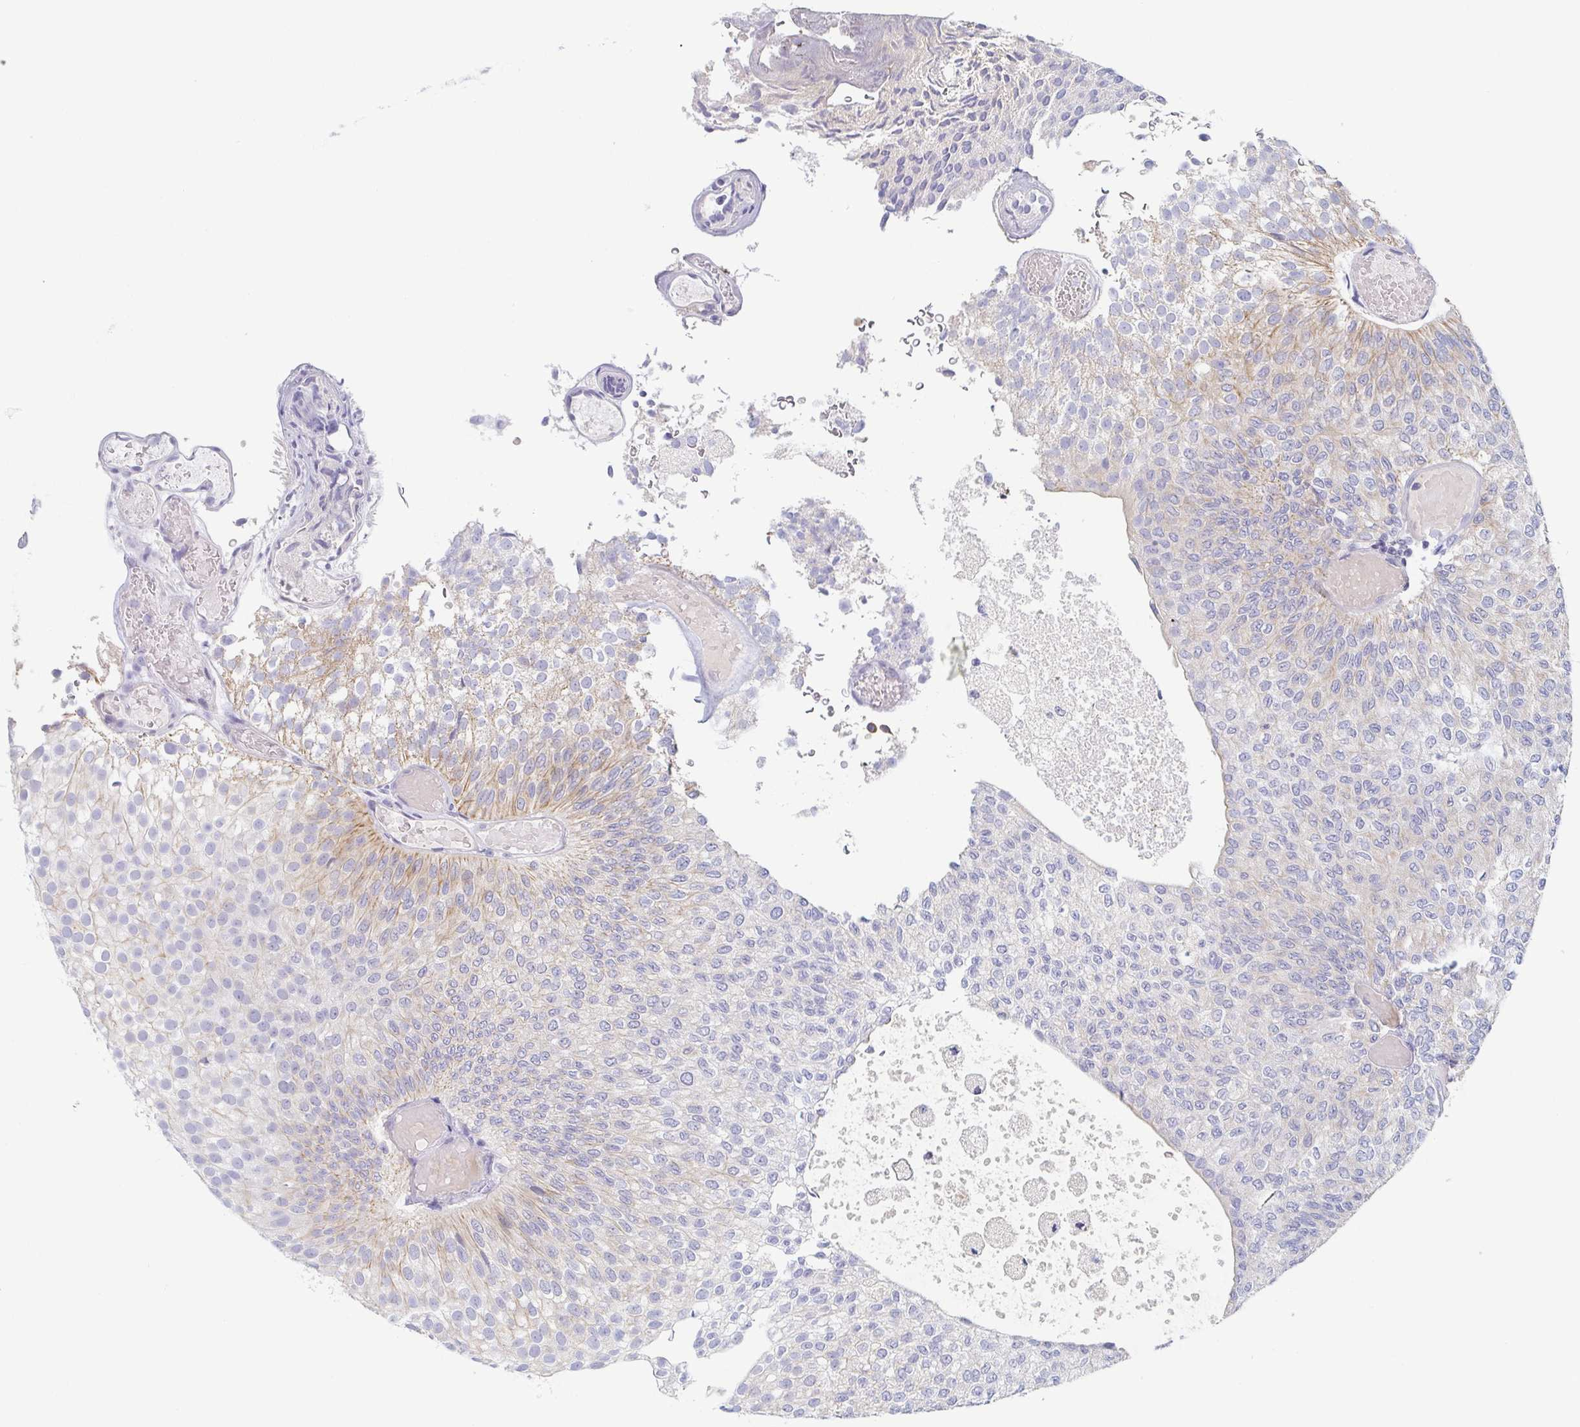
{"staining": {"intensity": "weak", "quantity": "25%-75%", "location": "cytoplasmic/membranous"}, "tissue": "urothelial cancer", "cell_type": "Tumor cells", "image_type": "cancer", "snomed": [{"axis": "morphology", "description": "Urothelial carcinoma, Low grade"}, {"axis": "topography", "description": "Urinary bladder"}], "caption": "DAB (3,3'-diaminobenzidine) immunohistochemical staining of human urothelial carcinoma (low-grade) demonstrates weak cytoplasmic/membranous protein positivity in approximately 25%-75% of tumor cells.", "gene": "RHOV", "patient": {"sex": "male", "age": 78}}